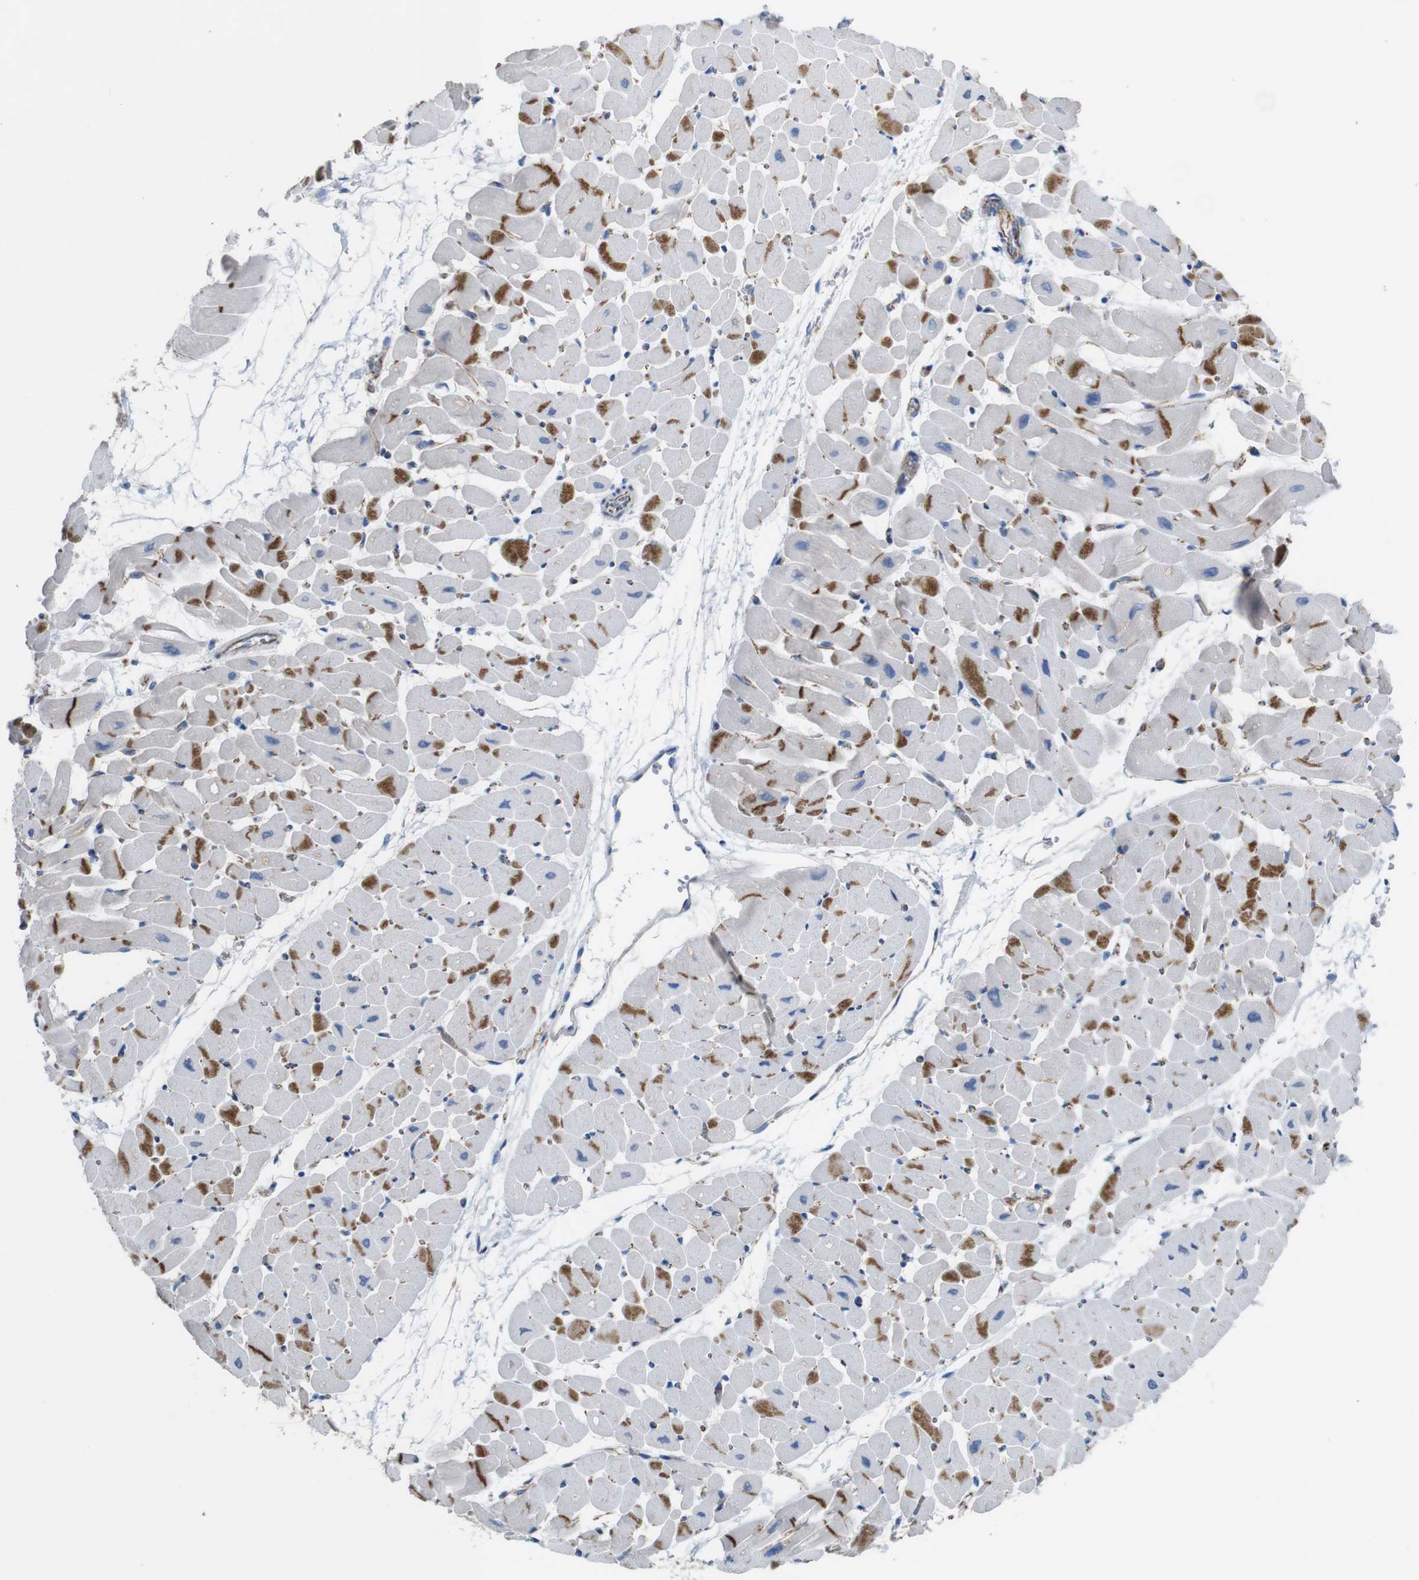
{"staining": {"intensity": "moderate", "quantity": "25%-75%", "location": "cytoplasmic/membranous"}, "tissue": "heart muscle", "cell_type": "Cardiomyocytes", "image_type": "normal", "snomed": [{"axis": "morphology", "description": "Normal tissue, NOS"}, {"axis": "topography", "description": "Heart"}], "caption": "Brown immunohistochemical staining in unremarkable human heart muscle displays moderate cytoplasmic/membranous staining in about 25%-75% of cardiomyocytes.", "gene": "NHLRC3", "patient": {"sex": "male", "age": 45}}